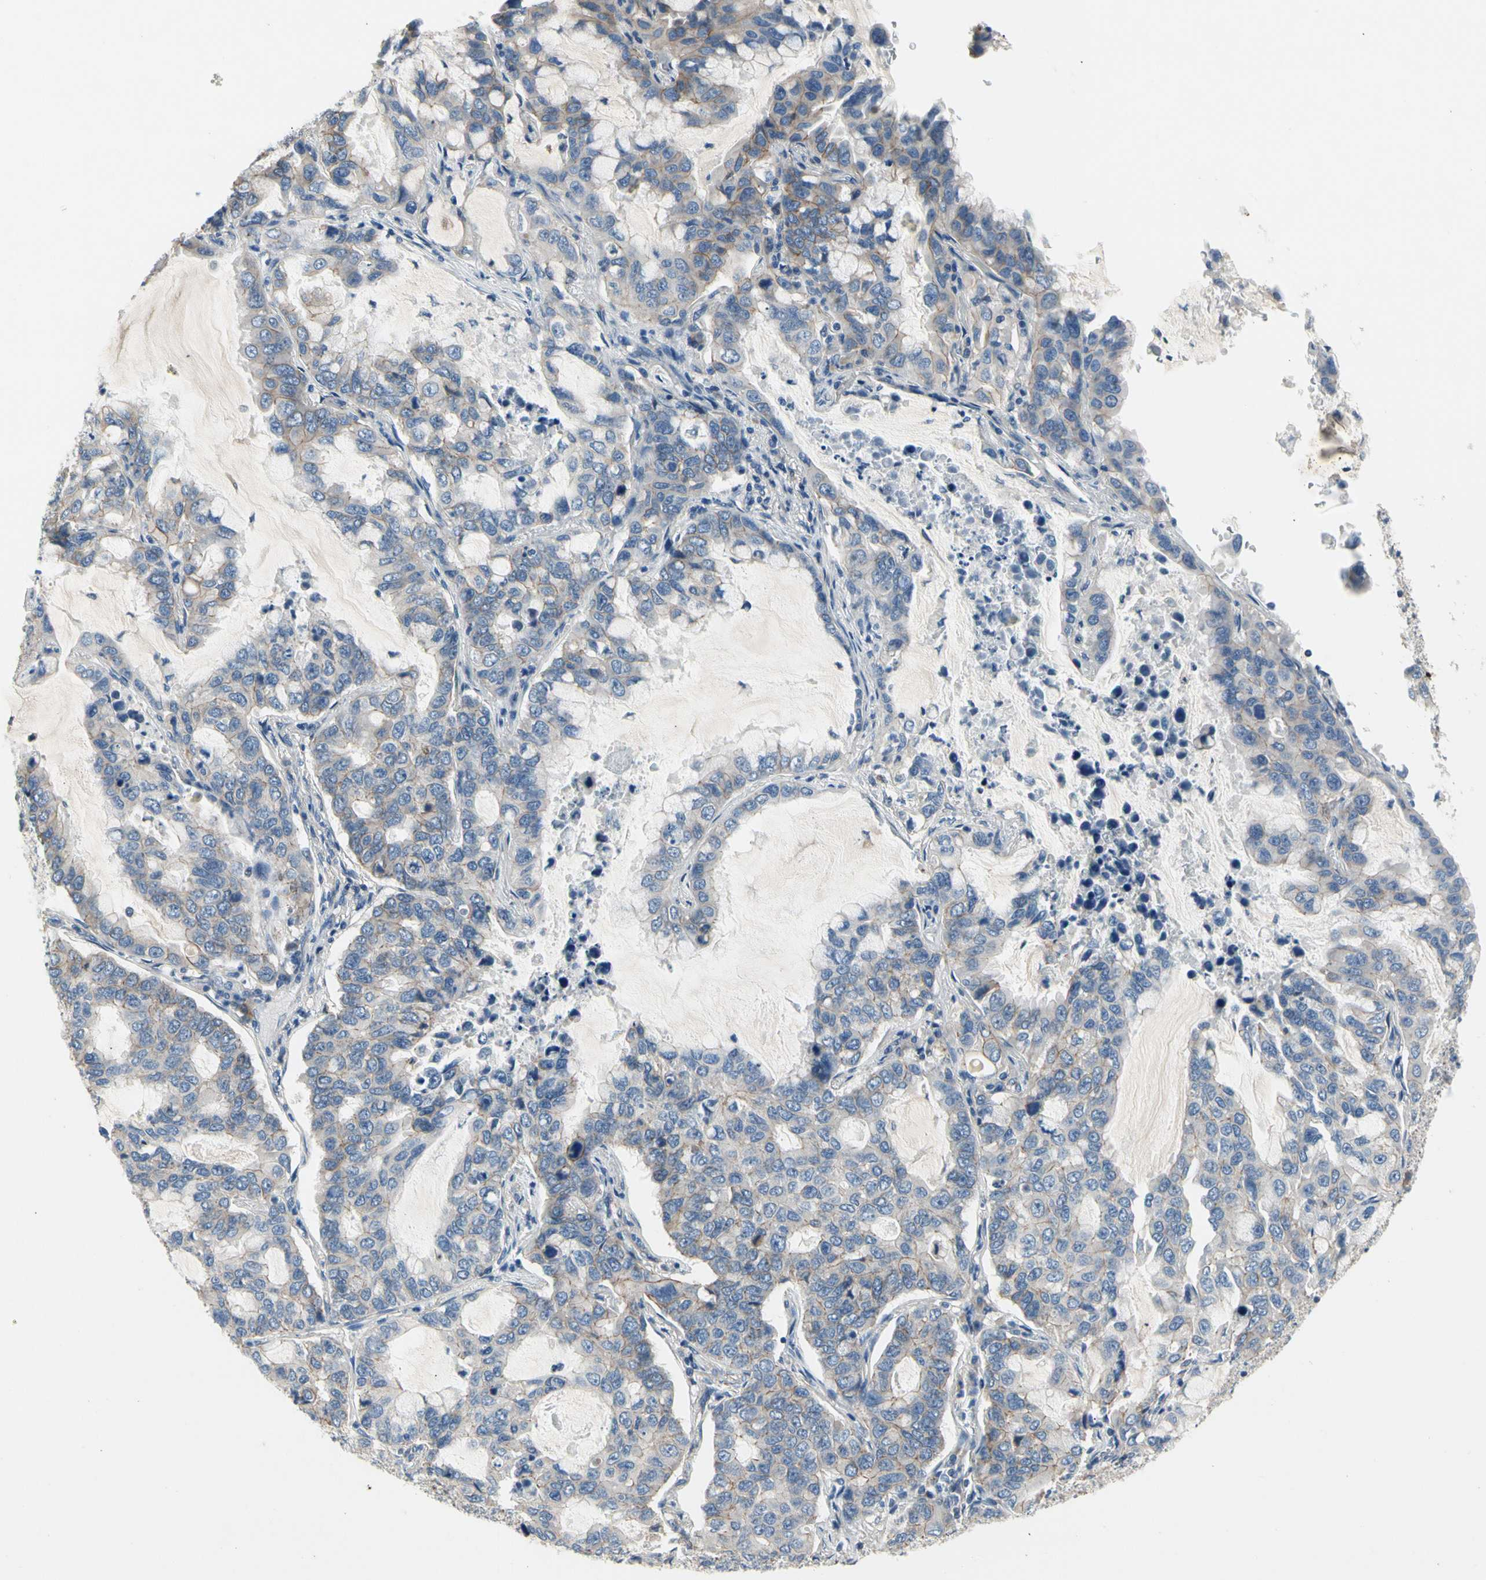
{"staining": {"intensity": "negative", "quantity": "none", "location": "none"}, "tissue": "lung cancer", "cell_type": "Tumor cells", "image_type": "cancer", "snomed": [{"axis": "morphology", "description": "Adenocarcinoma, NOS"}, {"axis": "topography", "description": "Lung"}], "caption": "High power microscopy image of an immunohistochemistry (IHC) photomicrograph of lung adenocarcinoma, revealing no significant staining in tumor cells.", "gene": "LGR6", "patient": {"sex": "male", "age": 64}}